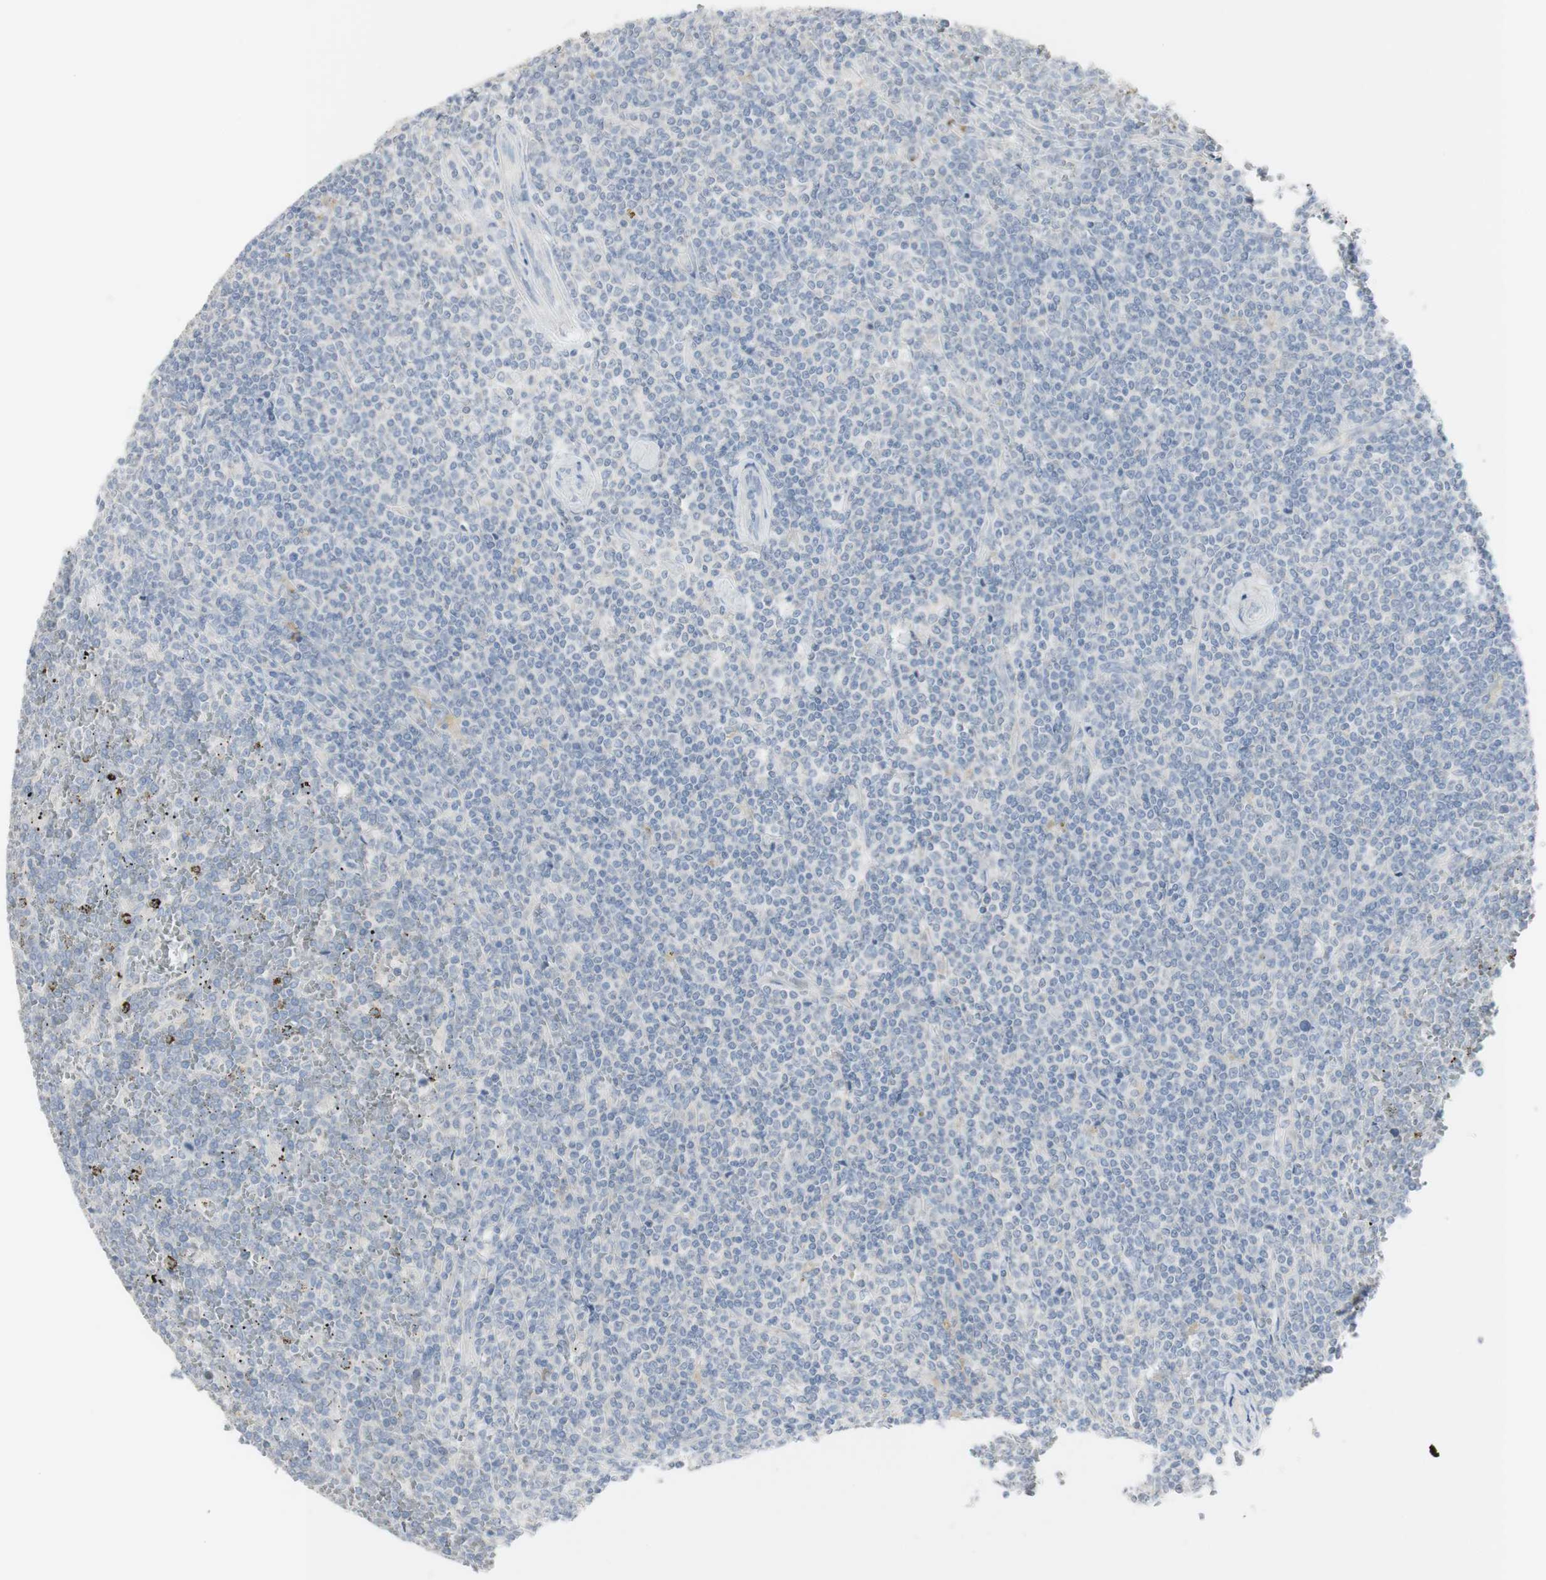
{"staining": {"intensity": "negative", "quantity": "none", "location": "none"}, "tissue": "lymphoma", "cell_type": "Tumor cells", "image_type": "cancer", "snomed": [{"axis": "morphology", "description": "Malignant lymphoma, non-Hodgkin's type, Low grade"}, {"axis": "topography", "description": "Spleen"}], "caption": "DAB immunohistochemical staining of low-grade malignant lymphoma, non-Hodgkin's type exhibits no significant expression in tumor cells.", "gene": "CD207", "patient": {"sex": "female", "age": 19}}